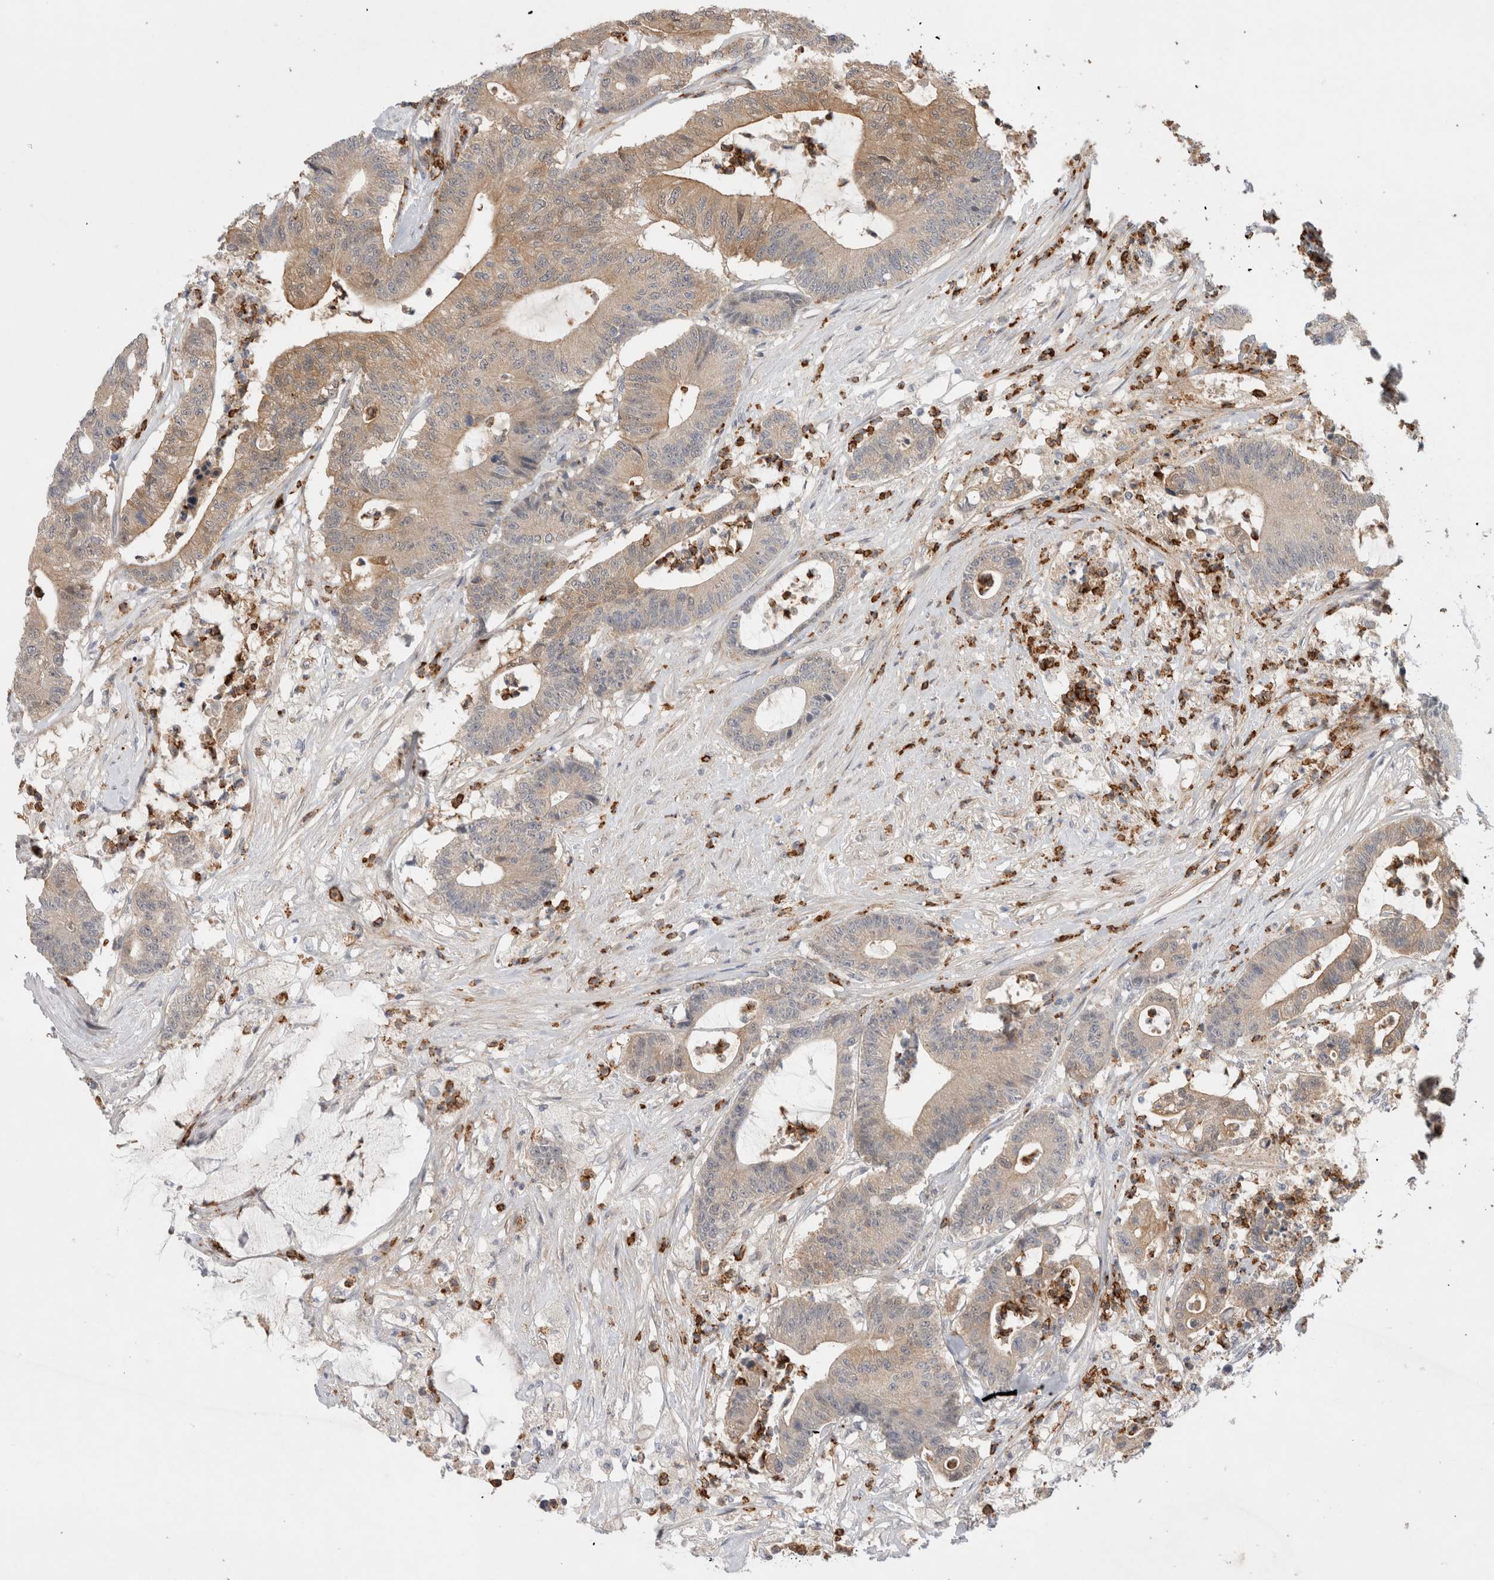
{"staining": {"intensity": "moderate", "quantity": "25%-75%", "location": "cytoplasmic/membranous"}, "tissue": "colorectal cancer", "cell_type": "Tumor cells", "image_type": "cancer", "snomed": [{"axis": "morphology", "description": "Adenocarcinoma, NOS"}, {"axis": "topography", "description": "Colon"}], "caption": "Protein expression analysis of human colorectal cancer reveals moderate cytoplasmic/membranous positivity in about 25%-75% of tumor cells.", "gene": "GSDMB", "patient": {"sex": "female", "age": 84}}